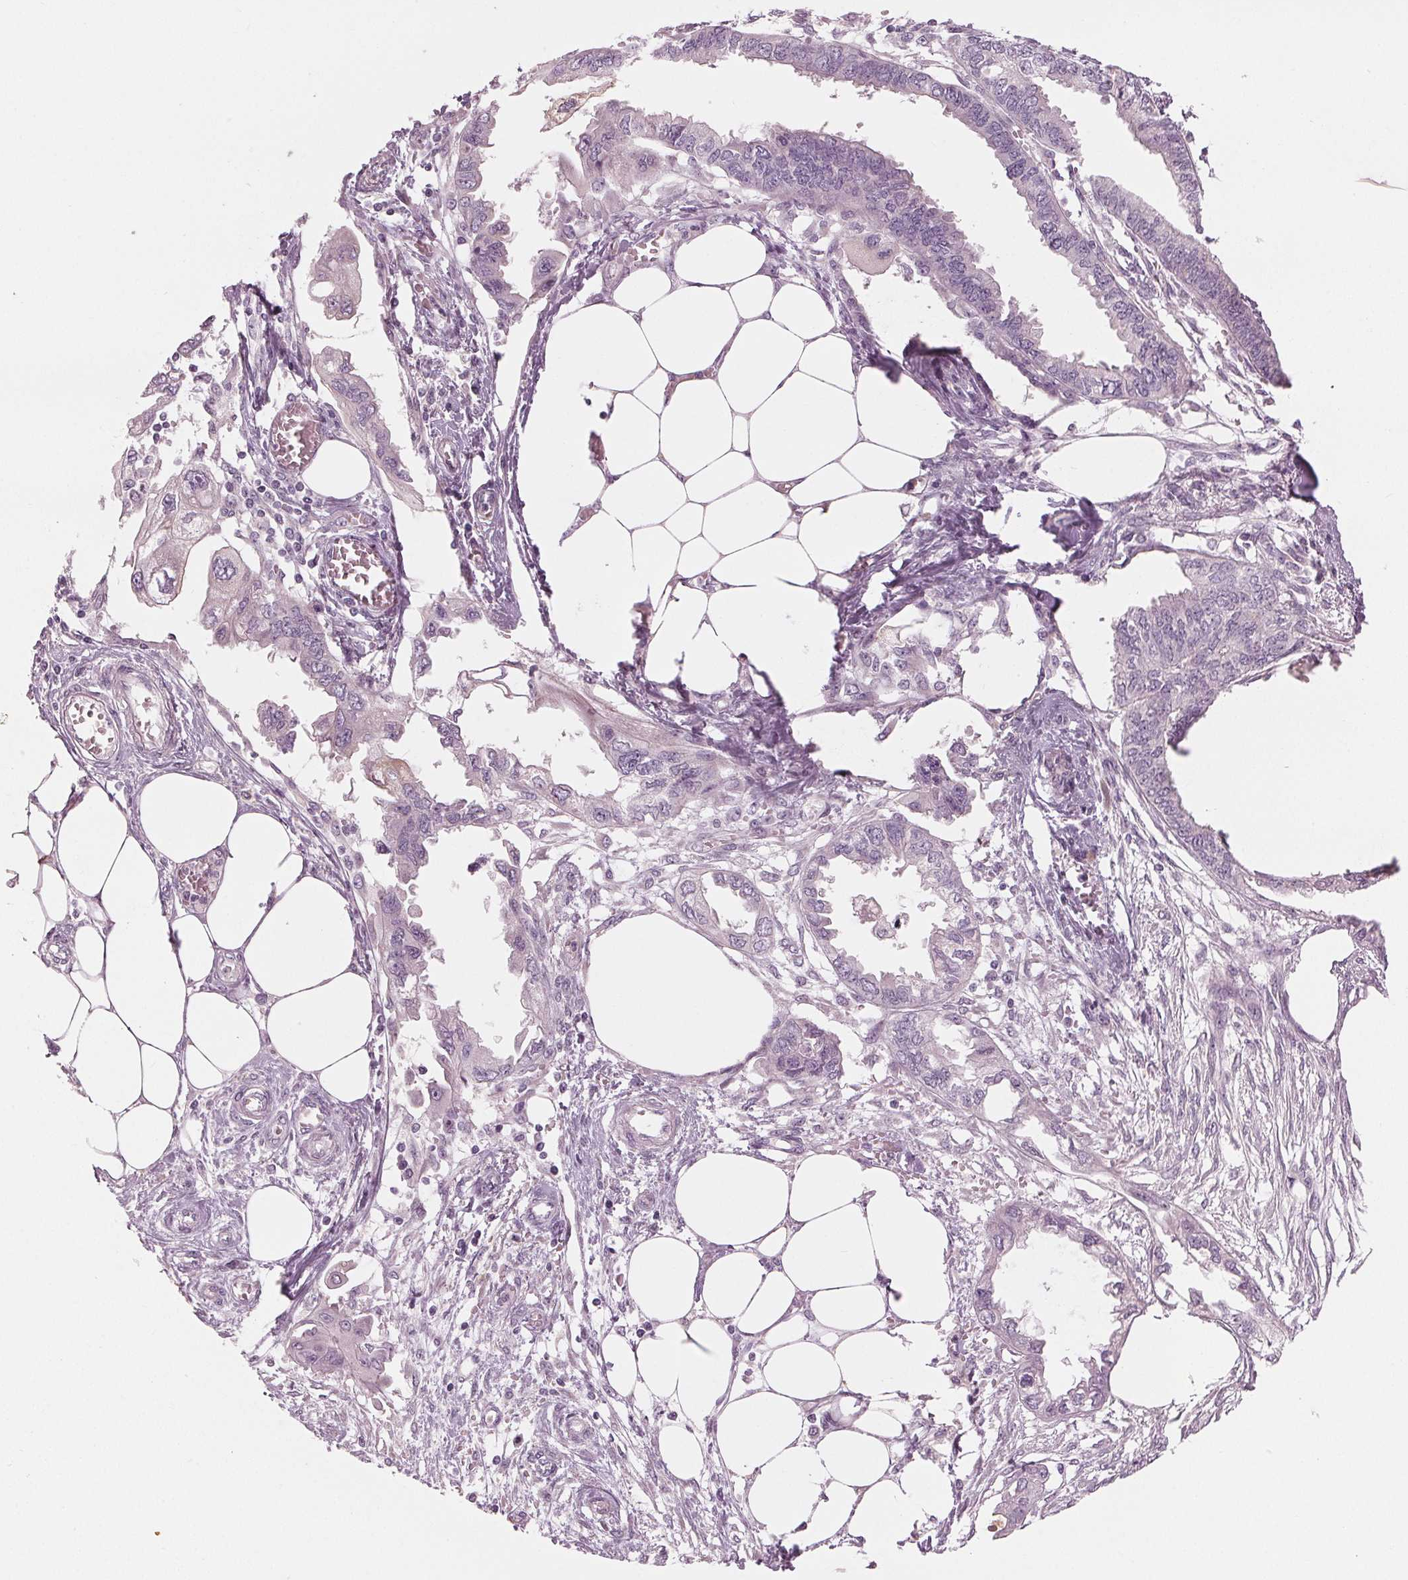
{"staining": {"intensity": "negative", "quantity": "none", "location": "none"}, "tissue": "endometrial cancer", "cell_type": "Tumor cells", "image_type": "cancer", "snomed": [{"axis": "morphology", "description": "Adenocarcinoma, NOS"}, {"axis": "morphology", "description": "Adenocarcinoma, metastatic, NOS"}, {"axis": "topography", "description": "Adipose tissue"}, {"axis": "topography", "description": "Endometrium"}], "caption": "Tumor cells are negative for brown protein staining in endometrial cancer (metastatic adenocarcinoma).", "gene": "PRAP1", "patient": {"sex": "female", "age": 67}}